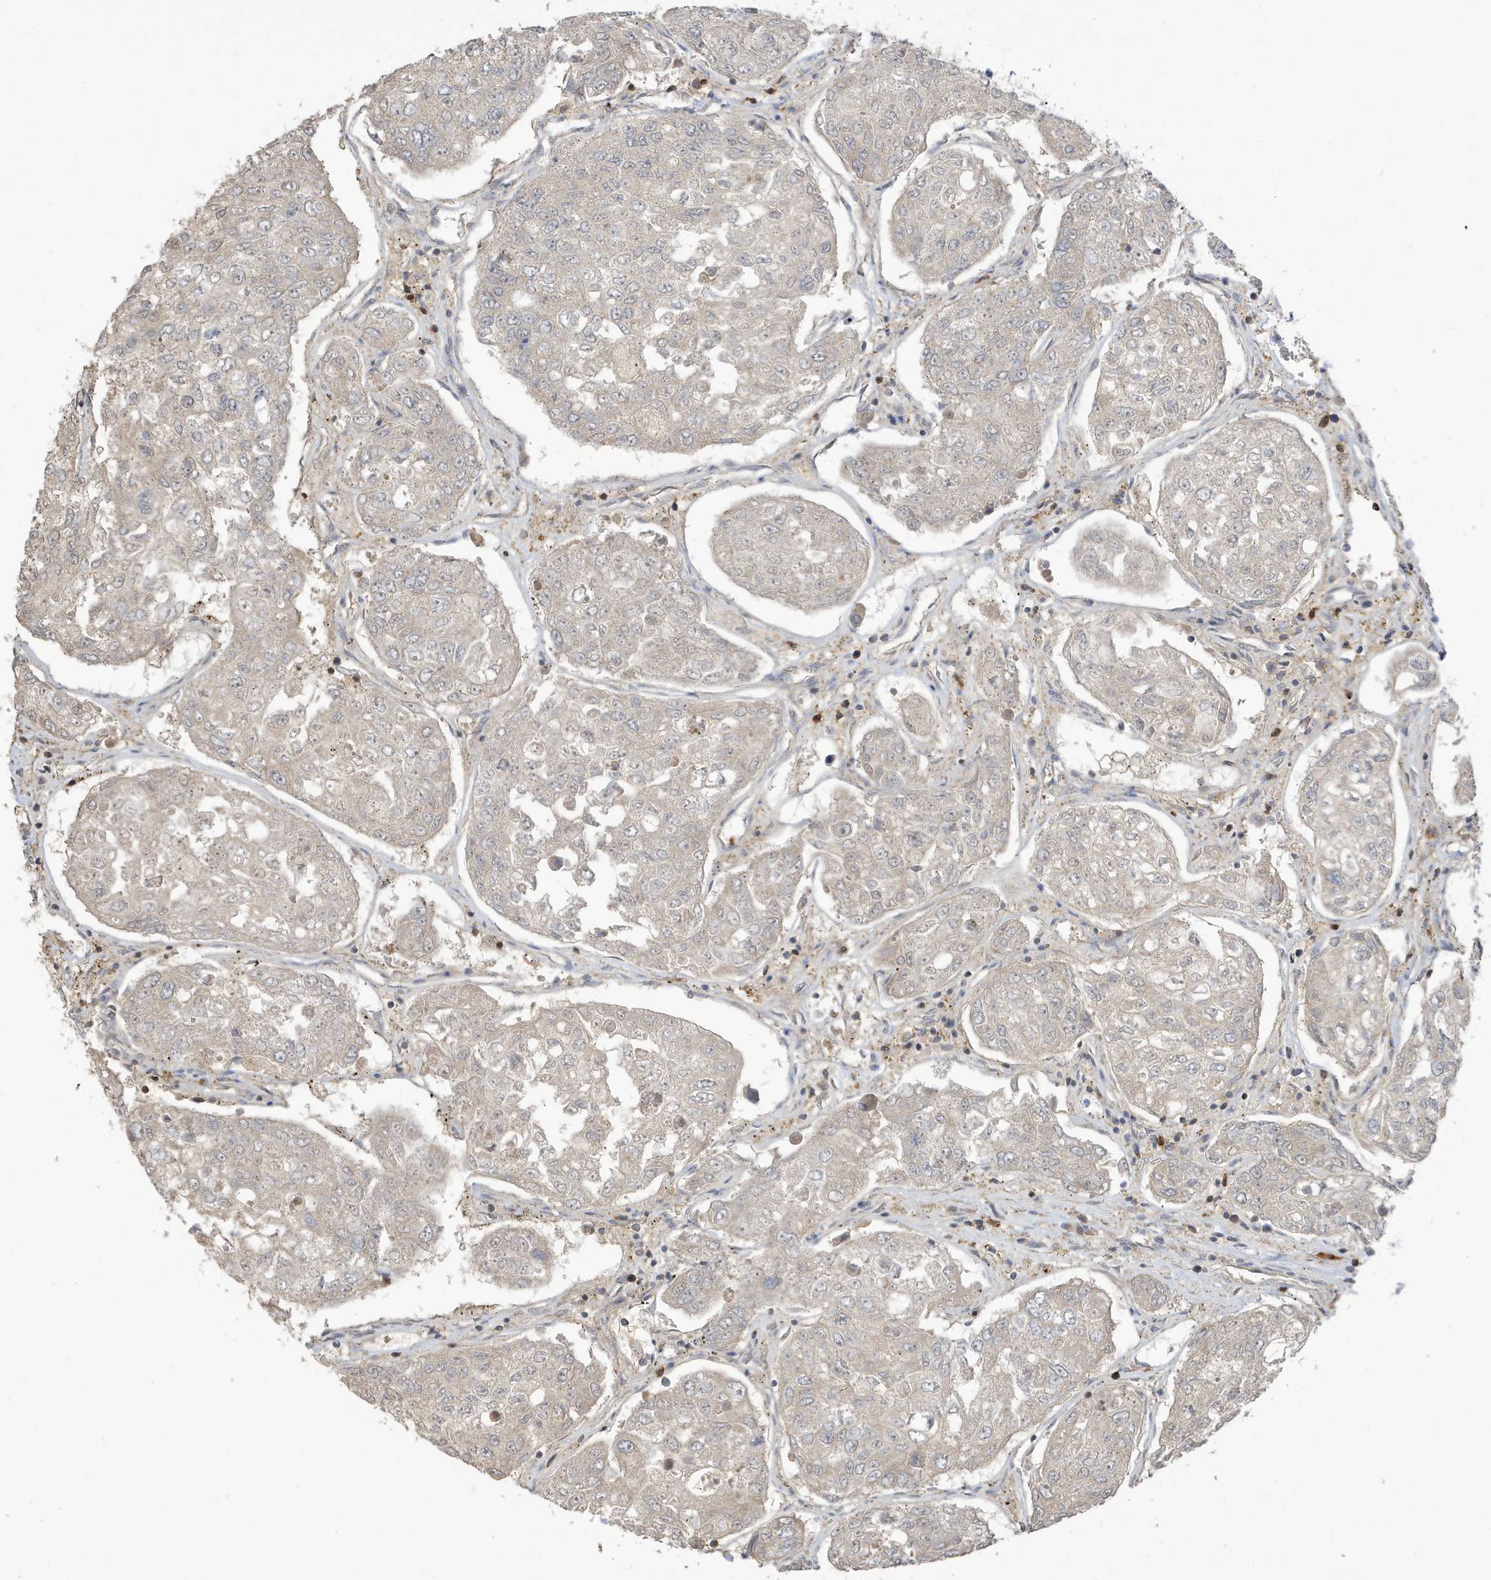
{"staining": {"intensity": "negative", "quantity": "none", "location": "none"}, "tissue": "urothelial cancer", "cell_type": "Tumor cells", "image_type": "cancer", "snomed": [{"axis": "morphology", "description": "Urothelial carcinoma, High grade"}, {"axis": "topography", "description": "Lymph node"}, {"axis": "topography", "description": "Urinary bladder"}], "caption": "High magnification brightfield microscopy of urothelial cancer stained with DAB (brown) and counterstained with hematoxylin (blue): tumor cells show no significant staining.", "gene": "TAB3", "patient": {"sex": "male", "age": 51}}